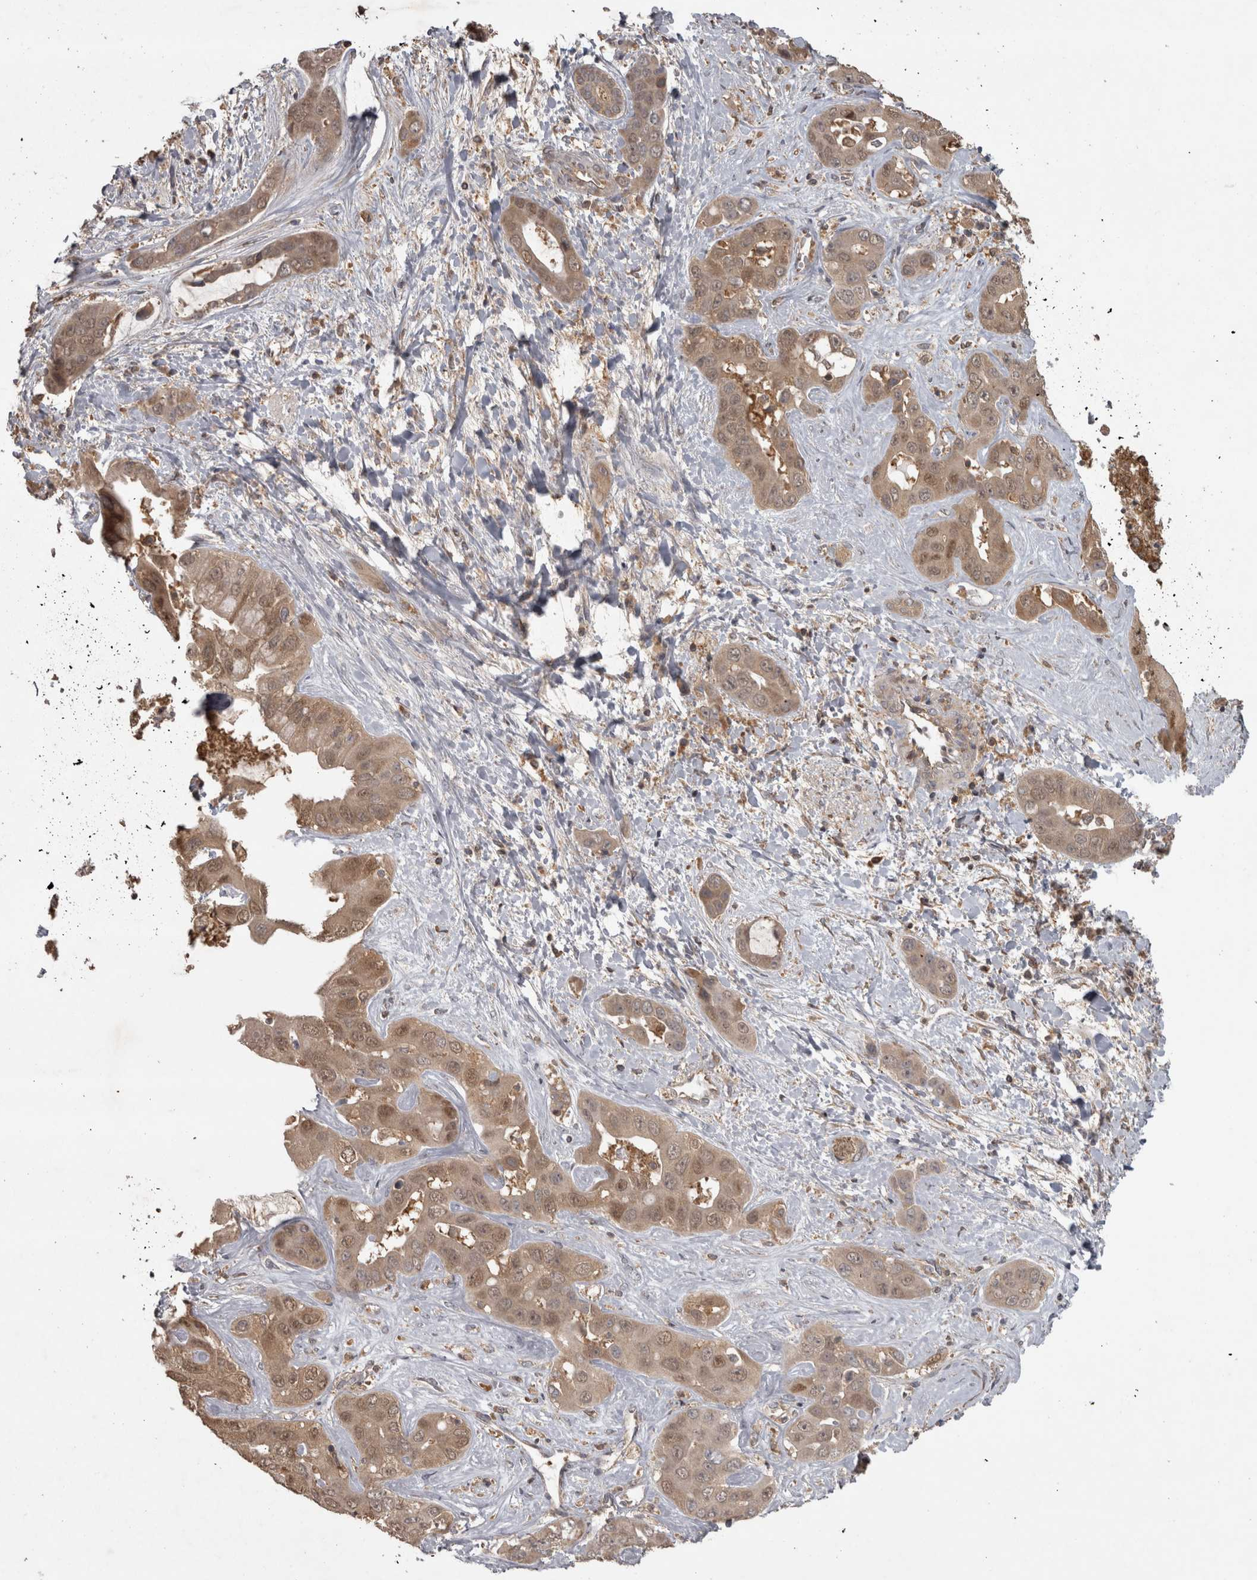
{"staining": {"intensity": "weak", "quantity": ">75%", "location": "cytoplasmic/membranous,nuclear"}, "tissue": "liver cancer", "cell_type": "Tumor cells", "image_type": "cancer", "snomed": [{"axis": "morphology", "description": "Cholangiocarcinoma"}, {"axis": "topography", "description": "Liver"}], "caption": "The micrograph demonstrates immunohistochemical staining of liver cholangiocarcinoma. There is weak cytoplasmic/membranous and nuclear positivity is identified in approximately >75% of tumor cells.", "gene": "MICU3", "patient": {"sex": "female", "age": 52}}